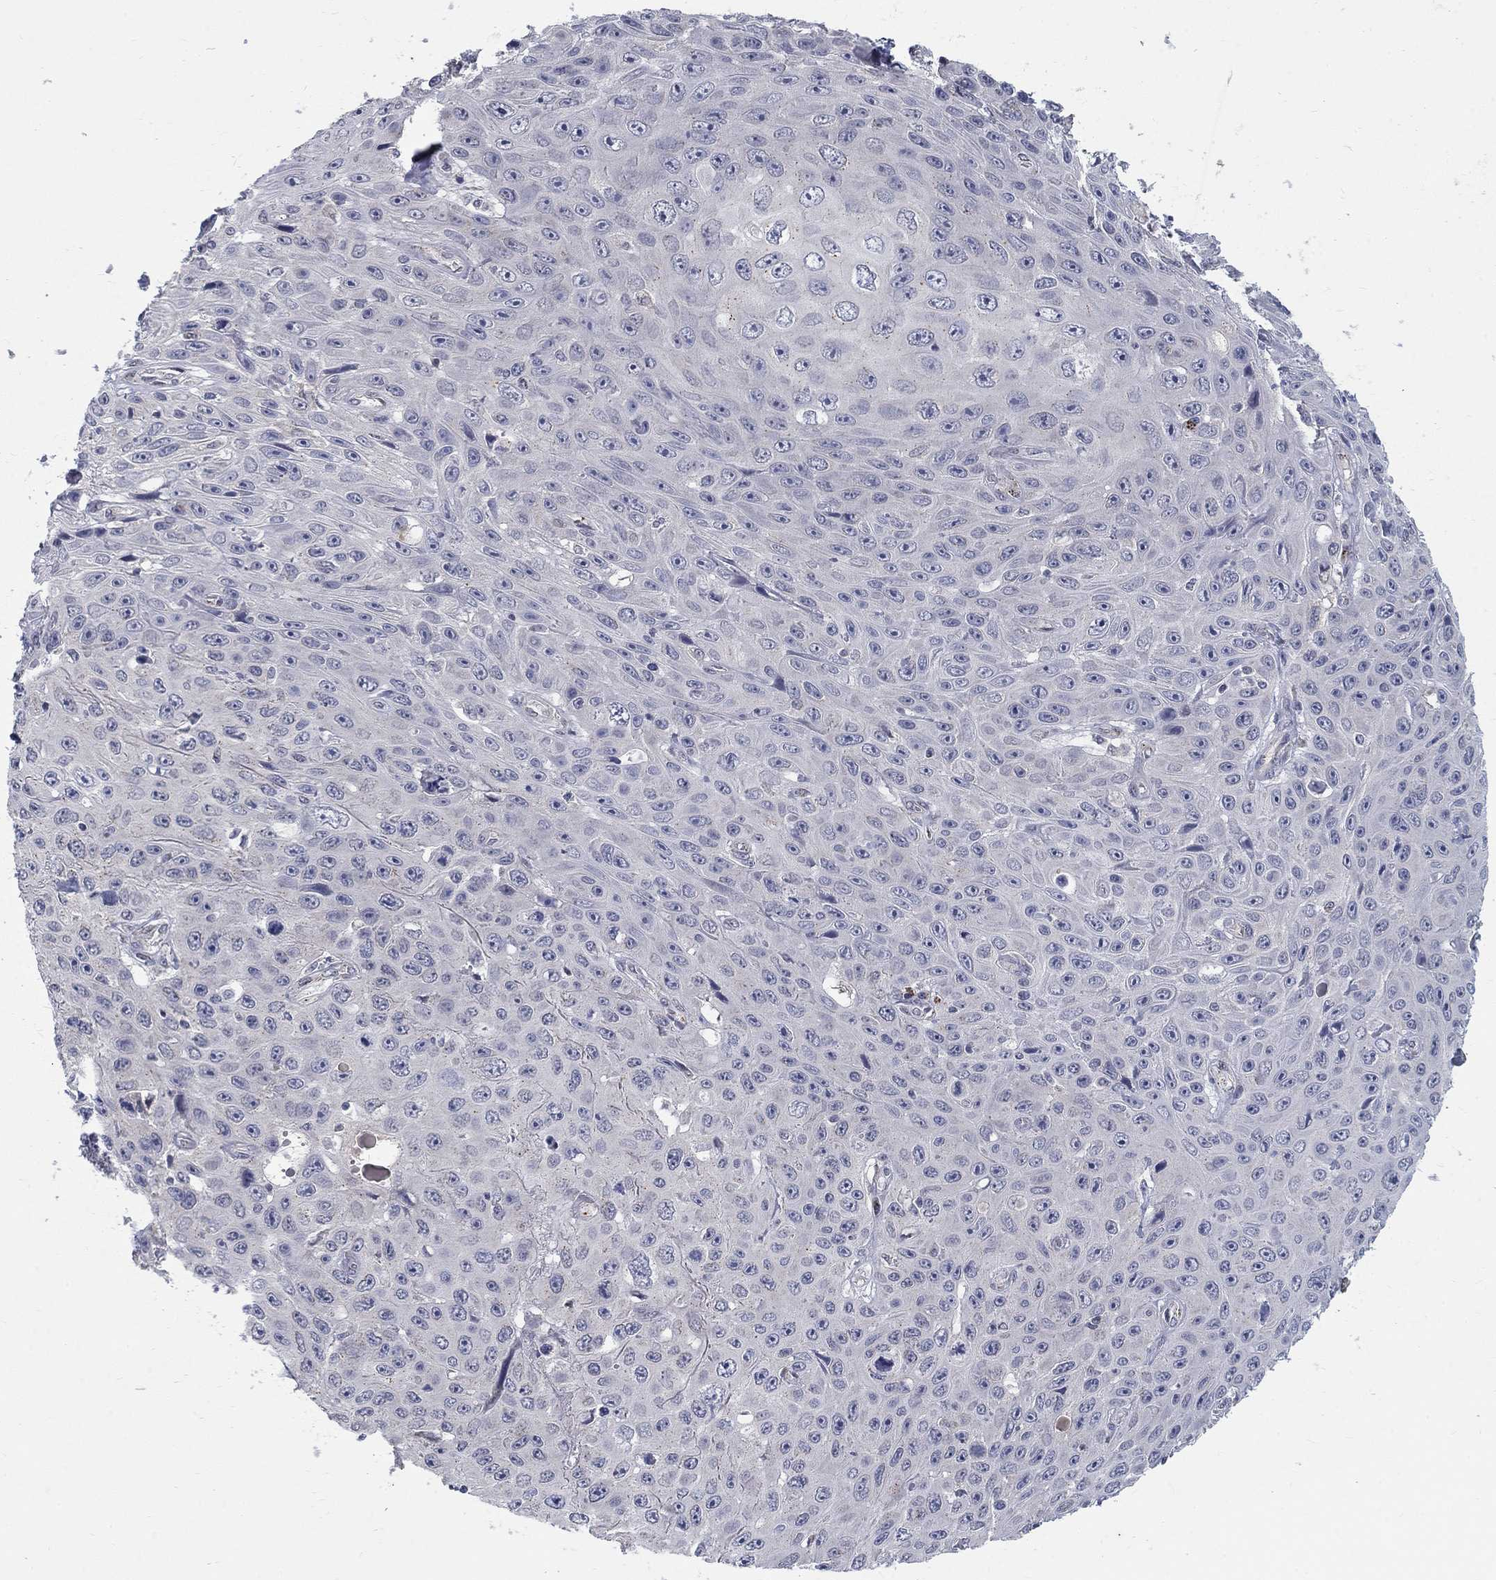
{"staining": {"intensity": "negative", "quantity": "none", "location": "none"}, "tissue": "skin cancer", "cell_type": "Tumor cells", "image_type": "cancer", "snomed": [{"axis": "morphology", "description": "Squamous cell carcinoma, NOS"}, {"axis": "topography", "description": "Skin"}], "caption": "Protein analysis of squamous cell carcinoma (skin) reveals no significant positivity in tumor cells.", "gene": "PANK3", "patient": {"sex": "male", "age": 82}}